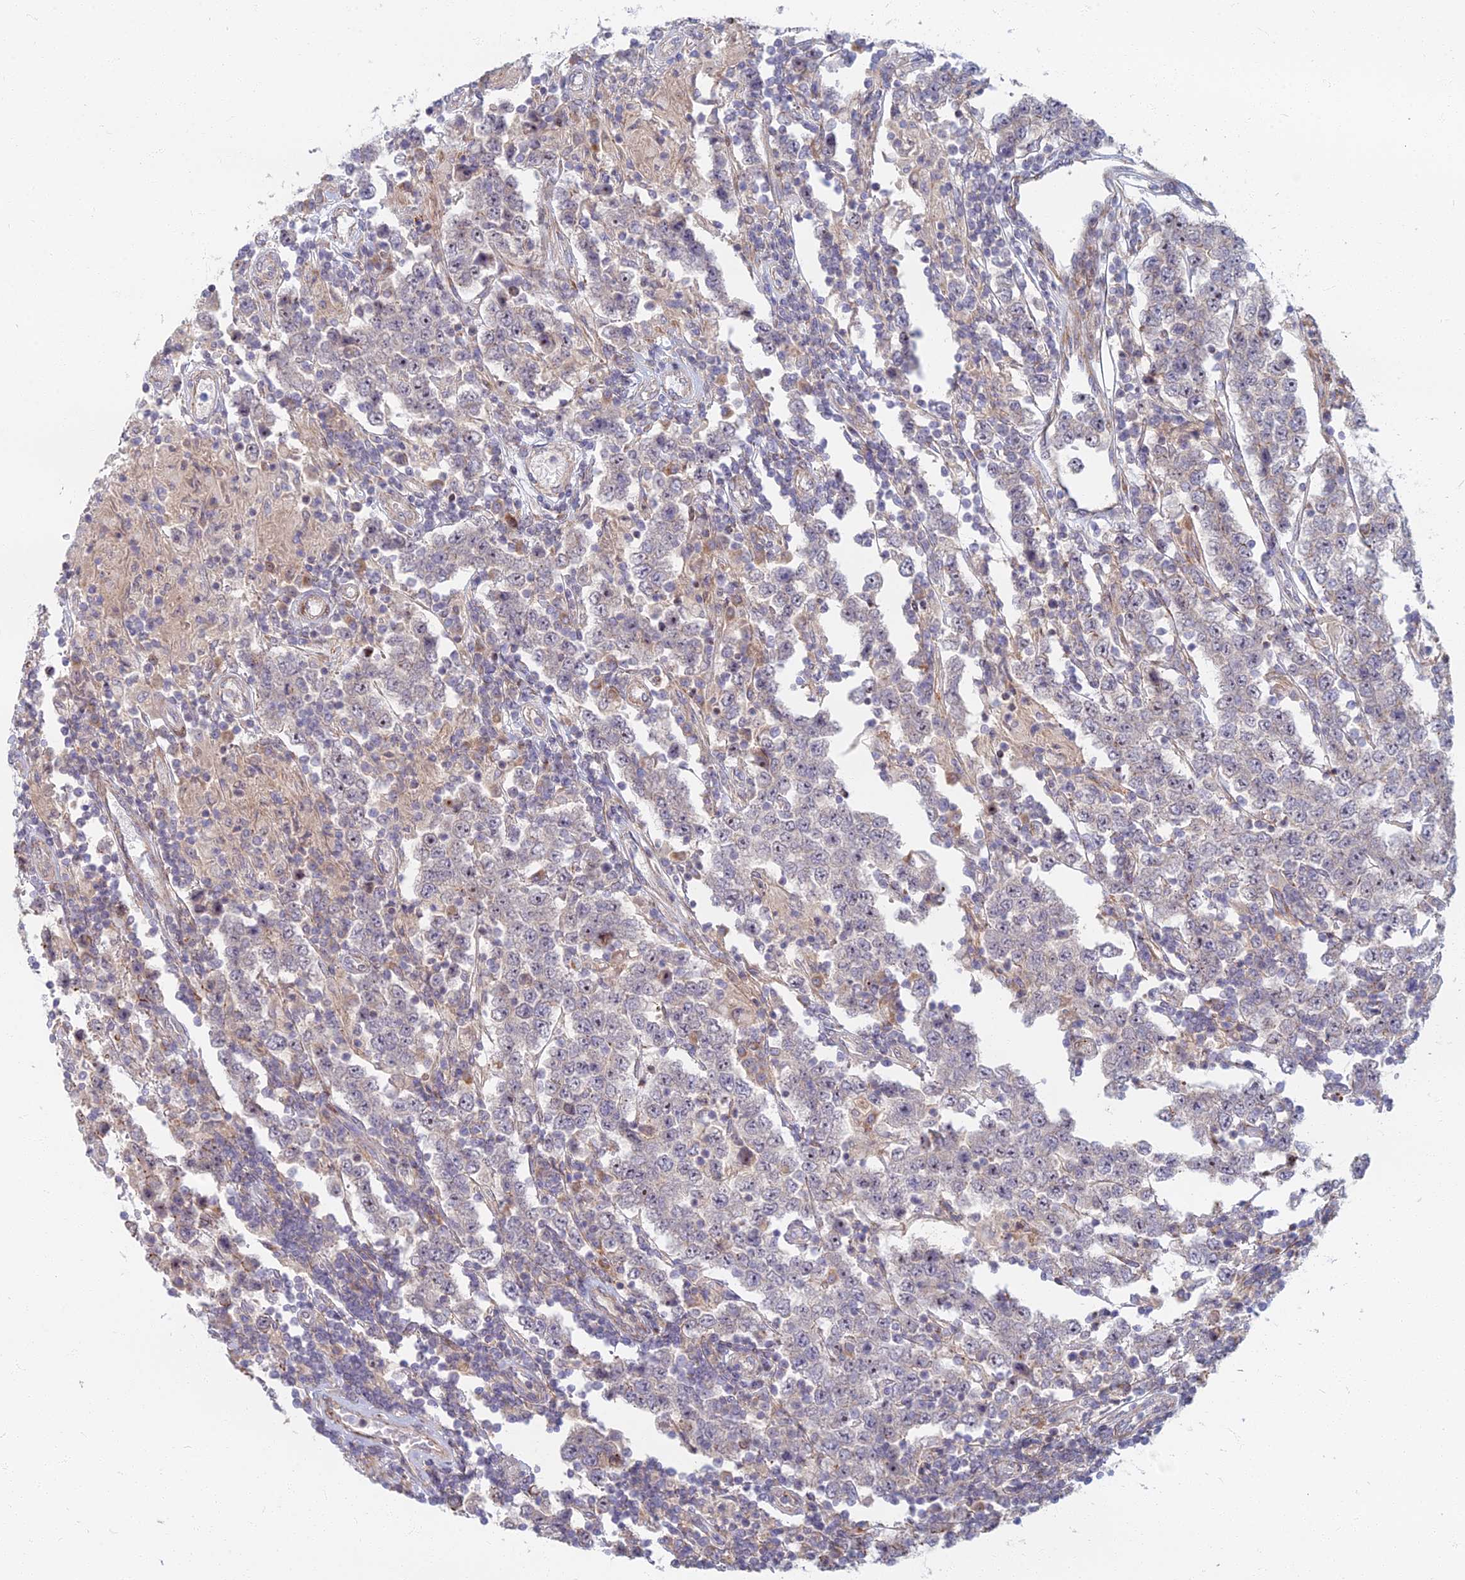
{"staining": {"intensity": "negative", "quantity": "none", "location": "none"}, "tissue": "testis cancer", "cell_type": "Tumor cells", "image_type": "cancer", "snomed": [{"axis": "morphology", "description": "Normal tissue, NOS"}, {"axis": "morphology", "description": "Urothelial carcinoma, High grade"}, {"axis": "morphology", "description": "Seminoma, NOS"}, {"axis": "morphology", "description": "Carcinoma, Embryonal, NOS"}, {"axis": "topography", "description": "Urinary bladder"}, {"axis": "topography", "description": "Testis"}], "caption": "Testis cancer stained for a protein using immunohistochemistry (IHC) displays no positivity tumor cells.", "gene": "C15orf40", "patient": {"sex": "male", "age": 41}}